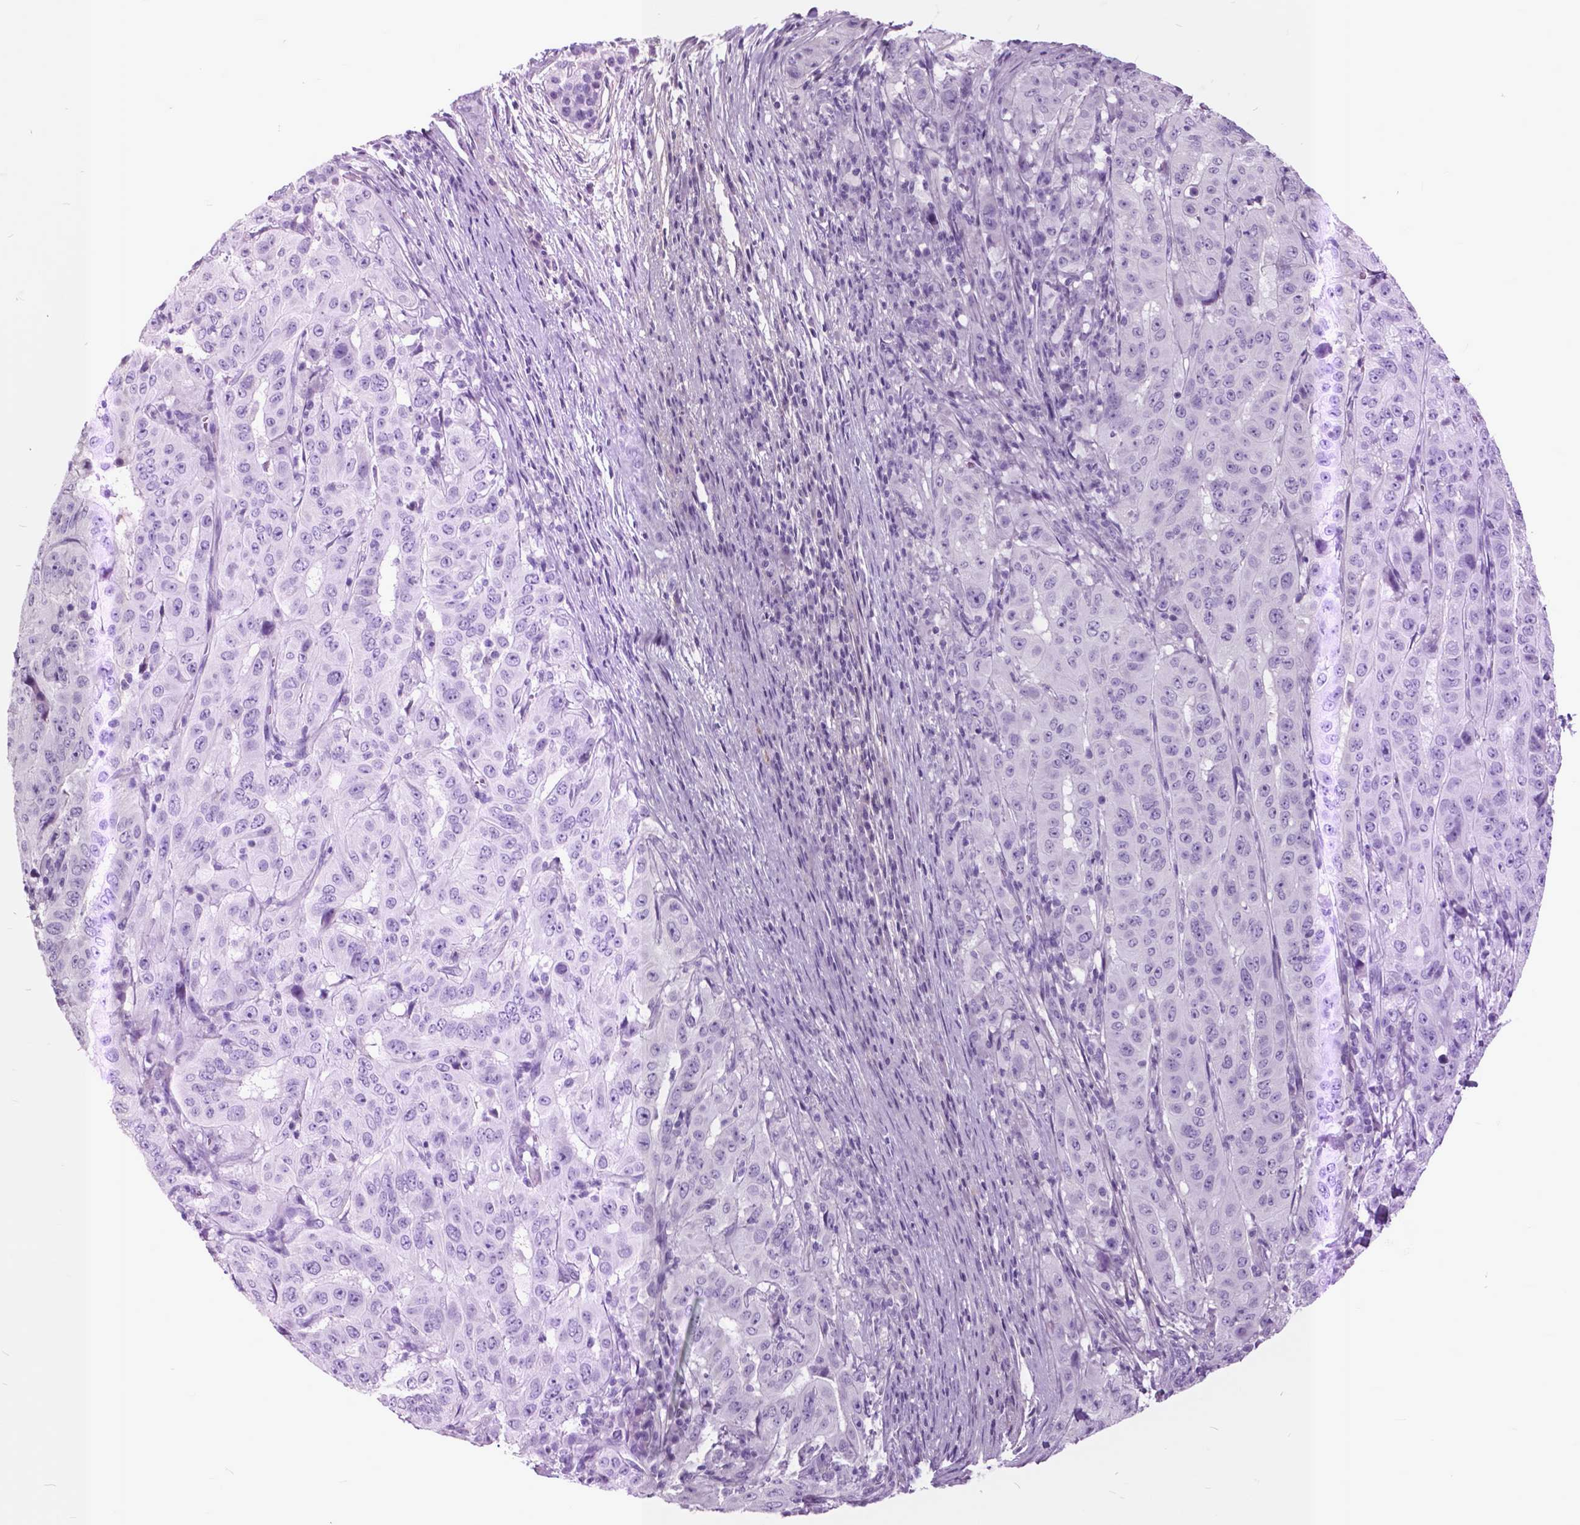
{"staining": {"intensity": "negative", "quantity": "none", "location": "none"}, "tissue": "pancreatic cancer", "cell_type": "Tumor cells", "image_type": "cancer", "snomed": [{"axis": "morphology", "description": "Adenocarcinoma, NOS"}, {"axis": "topography", "description": "Pancreas"}], "caption": "This is a photomicrograph of immunohistochemistry (IHC) staining of pancreatic adenocarcinoma, which shows no staining in tumor cells. Brightfield microscopy of immunohistochemistry stained with DAB (brown) and hematoxylin (blue), captured at high magnification.", "gene": "GDF9", "patient": {"sex": "male", "age": 63}}